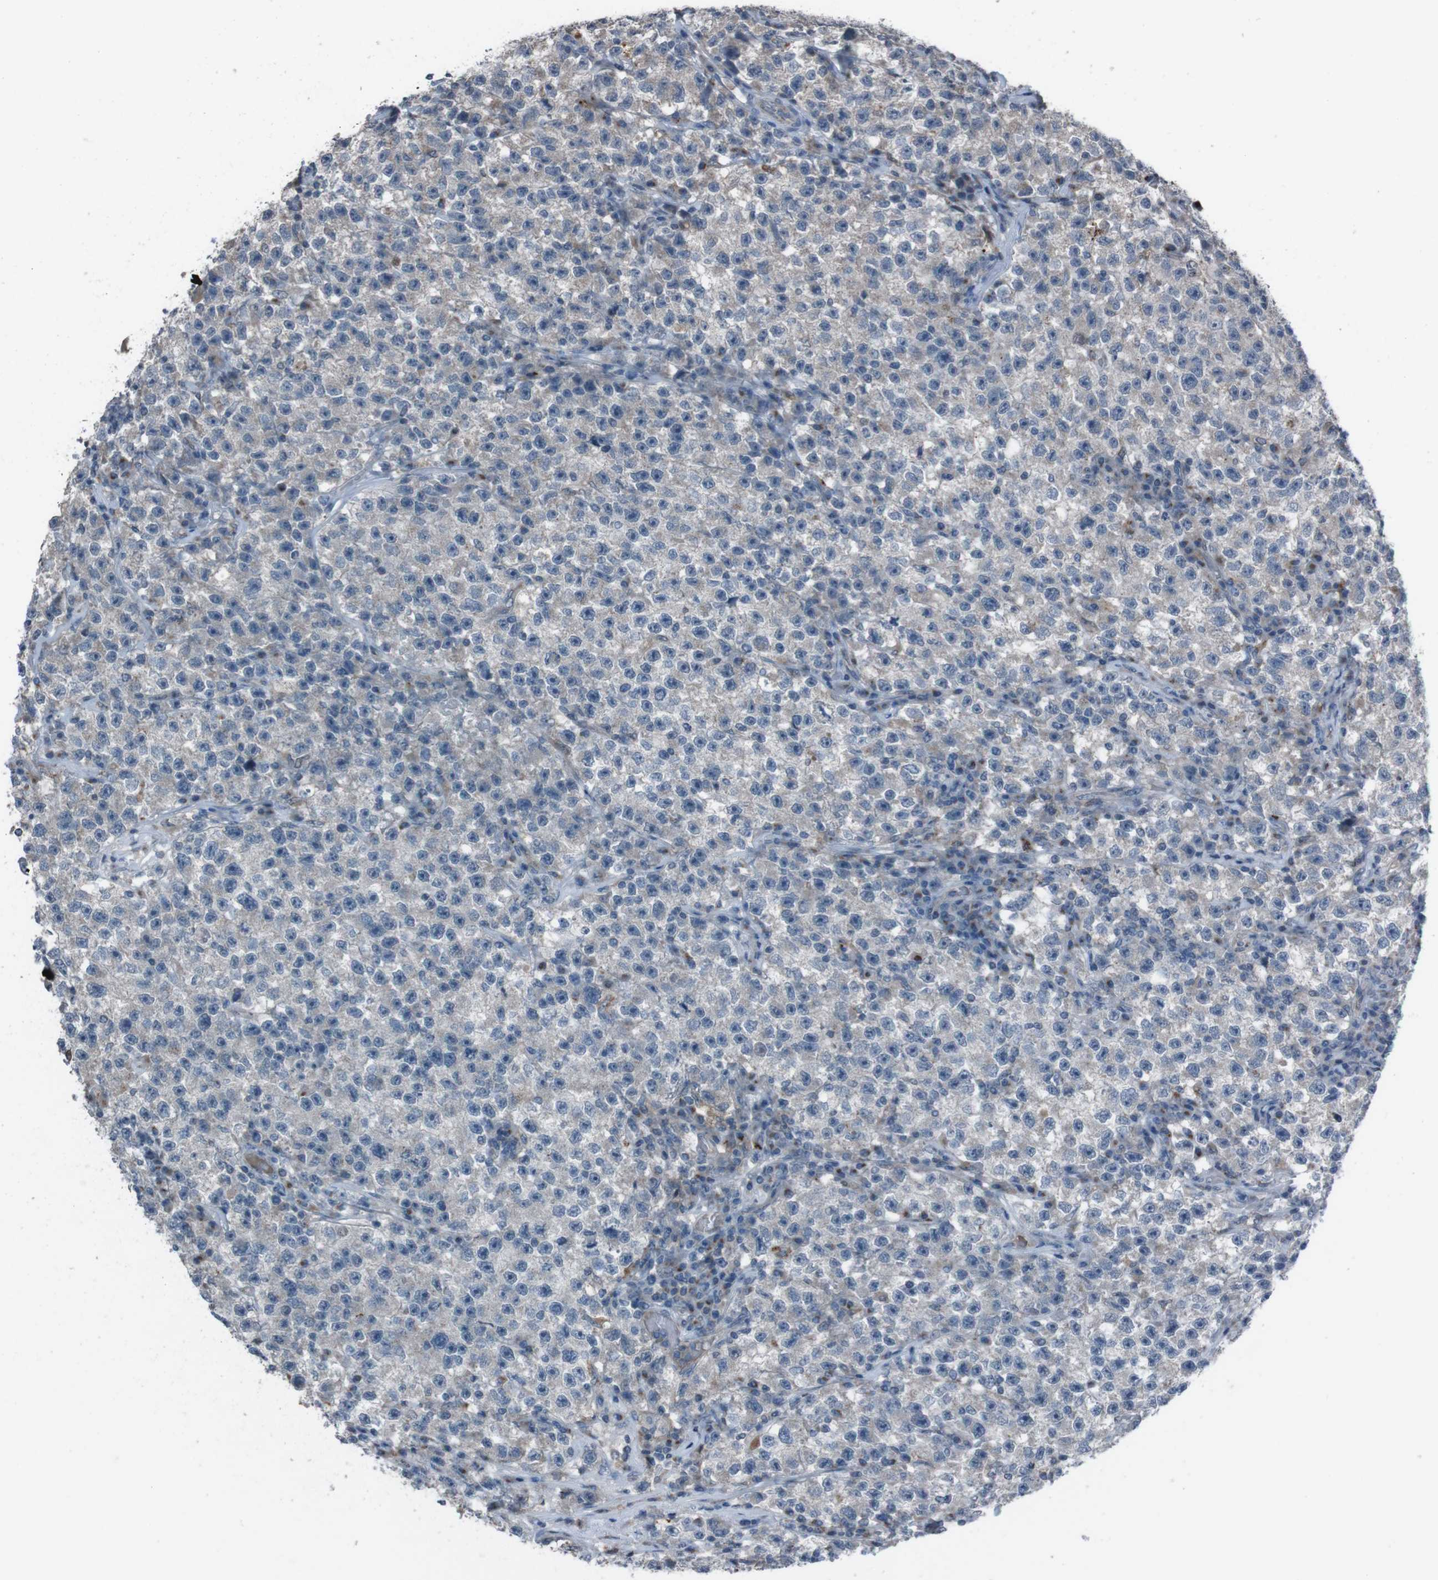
{"staining": {"intensity": "weak", "quantity": "<25%", "location": "cytoplasmic/membranous"}, "tissue": "testis cancer", "cell_type": "Tumor cells", "image_type": "cancer", "snomed": [{"axis": "morphology", "description": "Seminoma, NOS"}, {"axis": "topography", "description": "Testis"}], "caption": "An immunohistochemistry (IHC) image of testis seminoma is shown. There is no staining in tumor cells of testis seminoma.", "gene": "EFNA5", "patient": {"sex": "male", "age": 22}}